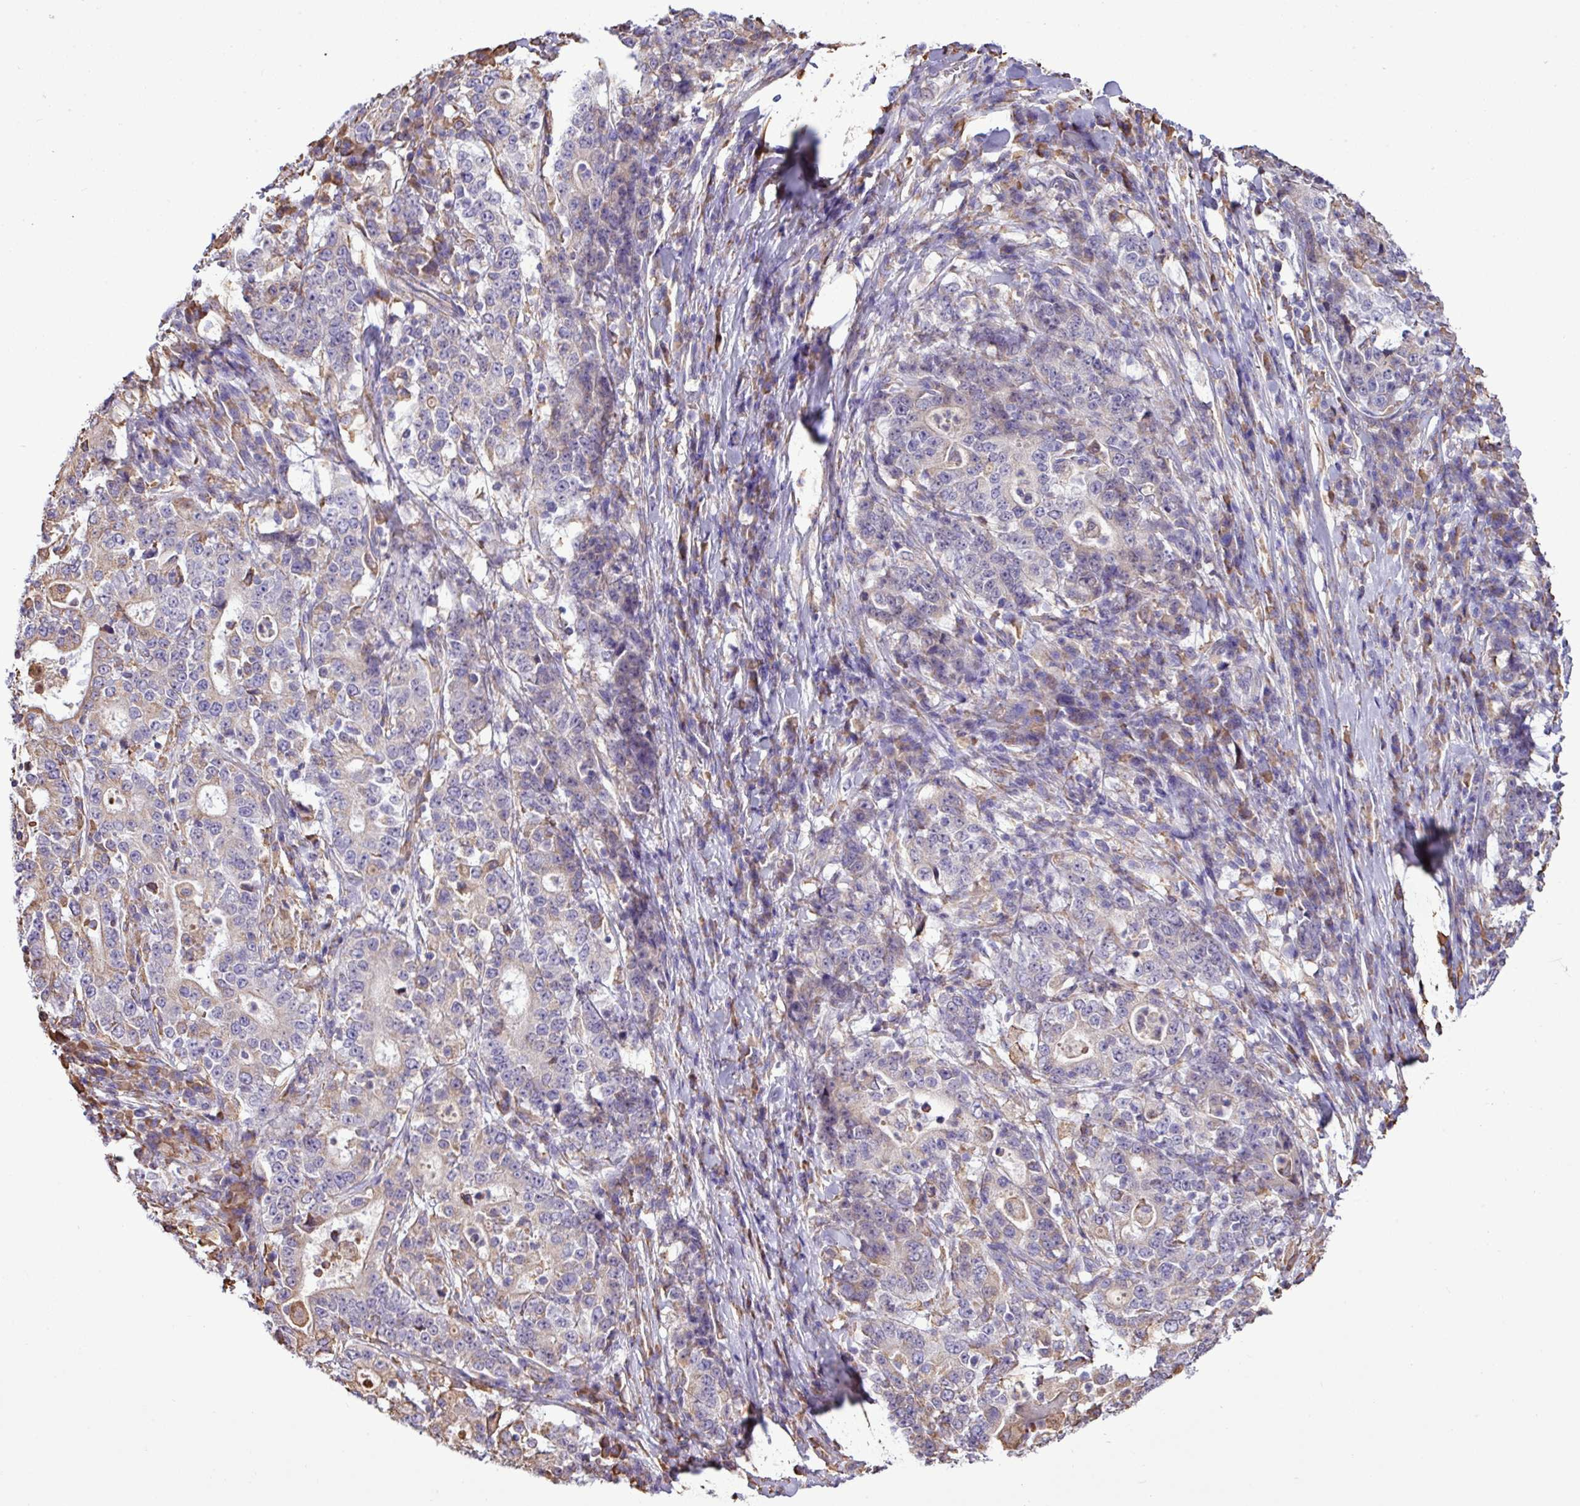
{"staining": {"intensity": "negative", "quantity": "none", "location": "none"}, "tissue": "stomach cancer", "cell_type": "Tumor cells", "image_type": "cancer", "snomed": [{"axis": "morphology", "description": "Normal tissue, NOS"}, {"axis": "morphology", "description": "Adenocarcinoma, NOS"}, {"axis": "topography", "description": "Stomach, upper"}, {"axis": "topography", "description": "Stomach"}], "caption": "Immunohistochemistry (IHC) of stomach cancer (adenocarcinoma) demonstrates no expression in tumor cells.", "gene": "ZSCAN5A", "patient": {"sex": "male", "age": 59}}